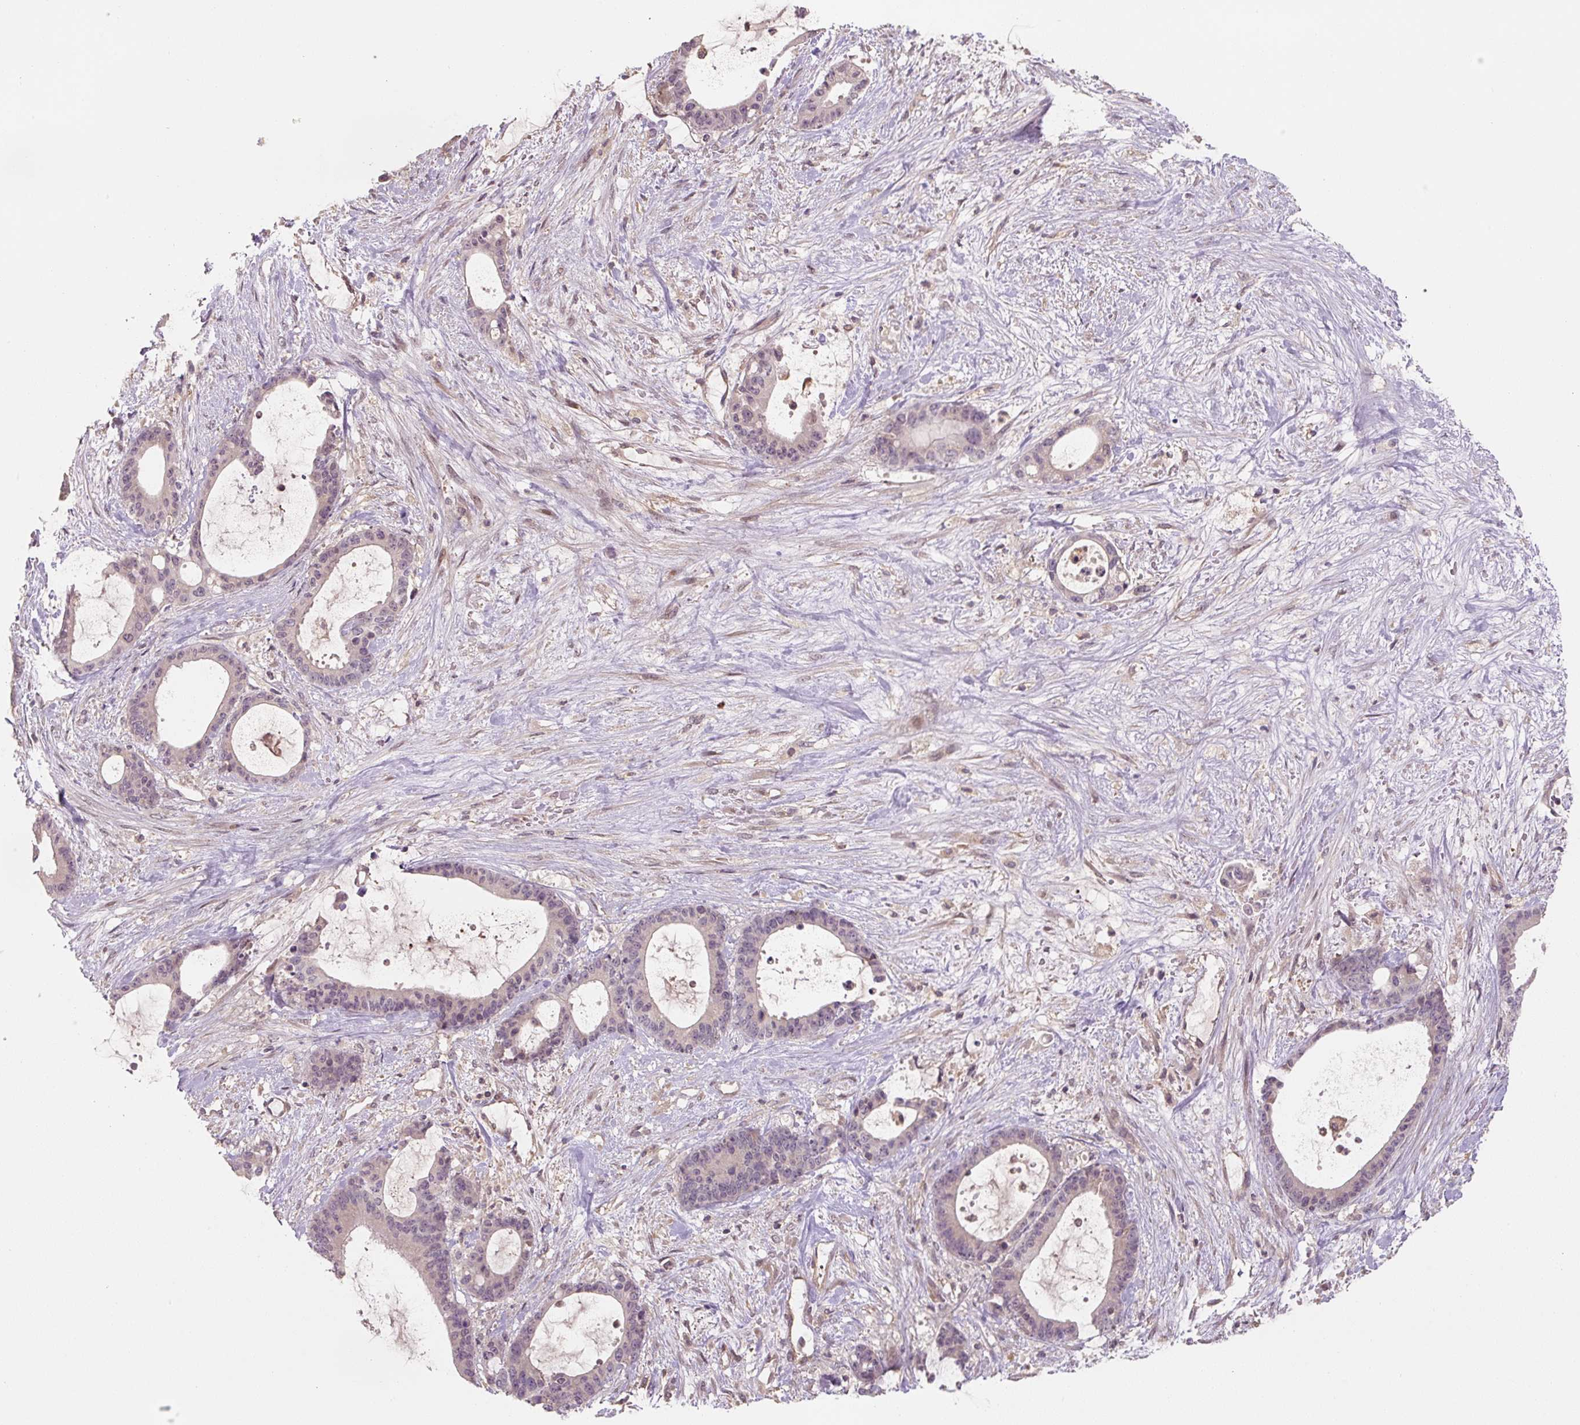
{"staining": {"intensity": "negative", "quantity": "none", "location": "none"}, "tissue": "liver cancer", "cell_type": "Tumor cells", "image_type": "cancer", "snomed": [{"axis": "morphology", "description": "Normal tissue, NOS"}, {"axis": "morphology", "description": "Cholangiocarcinoma"}, {"axis": "topography", "description": "Liver"}, {"axis": "topography", "description": "Peripheral nerve tissue"}], "caption": "IHC histopathology image of neoplastic tissue: cholangiocarcinoma (liver) stained with DAB (3,3'-diaminobenzidine) shows no significant protein positivity in tumor cells.", "gene": "C2orf73", "patient": {"sex": "female", "age": 73}}